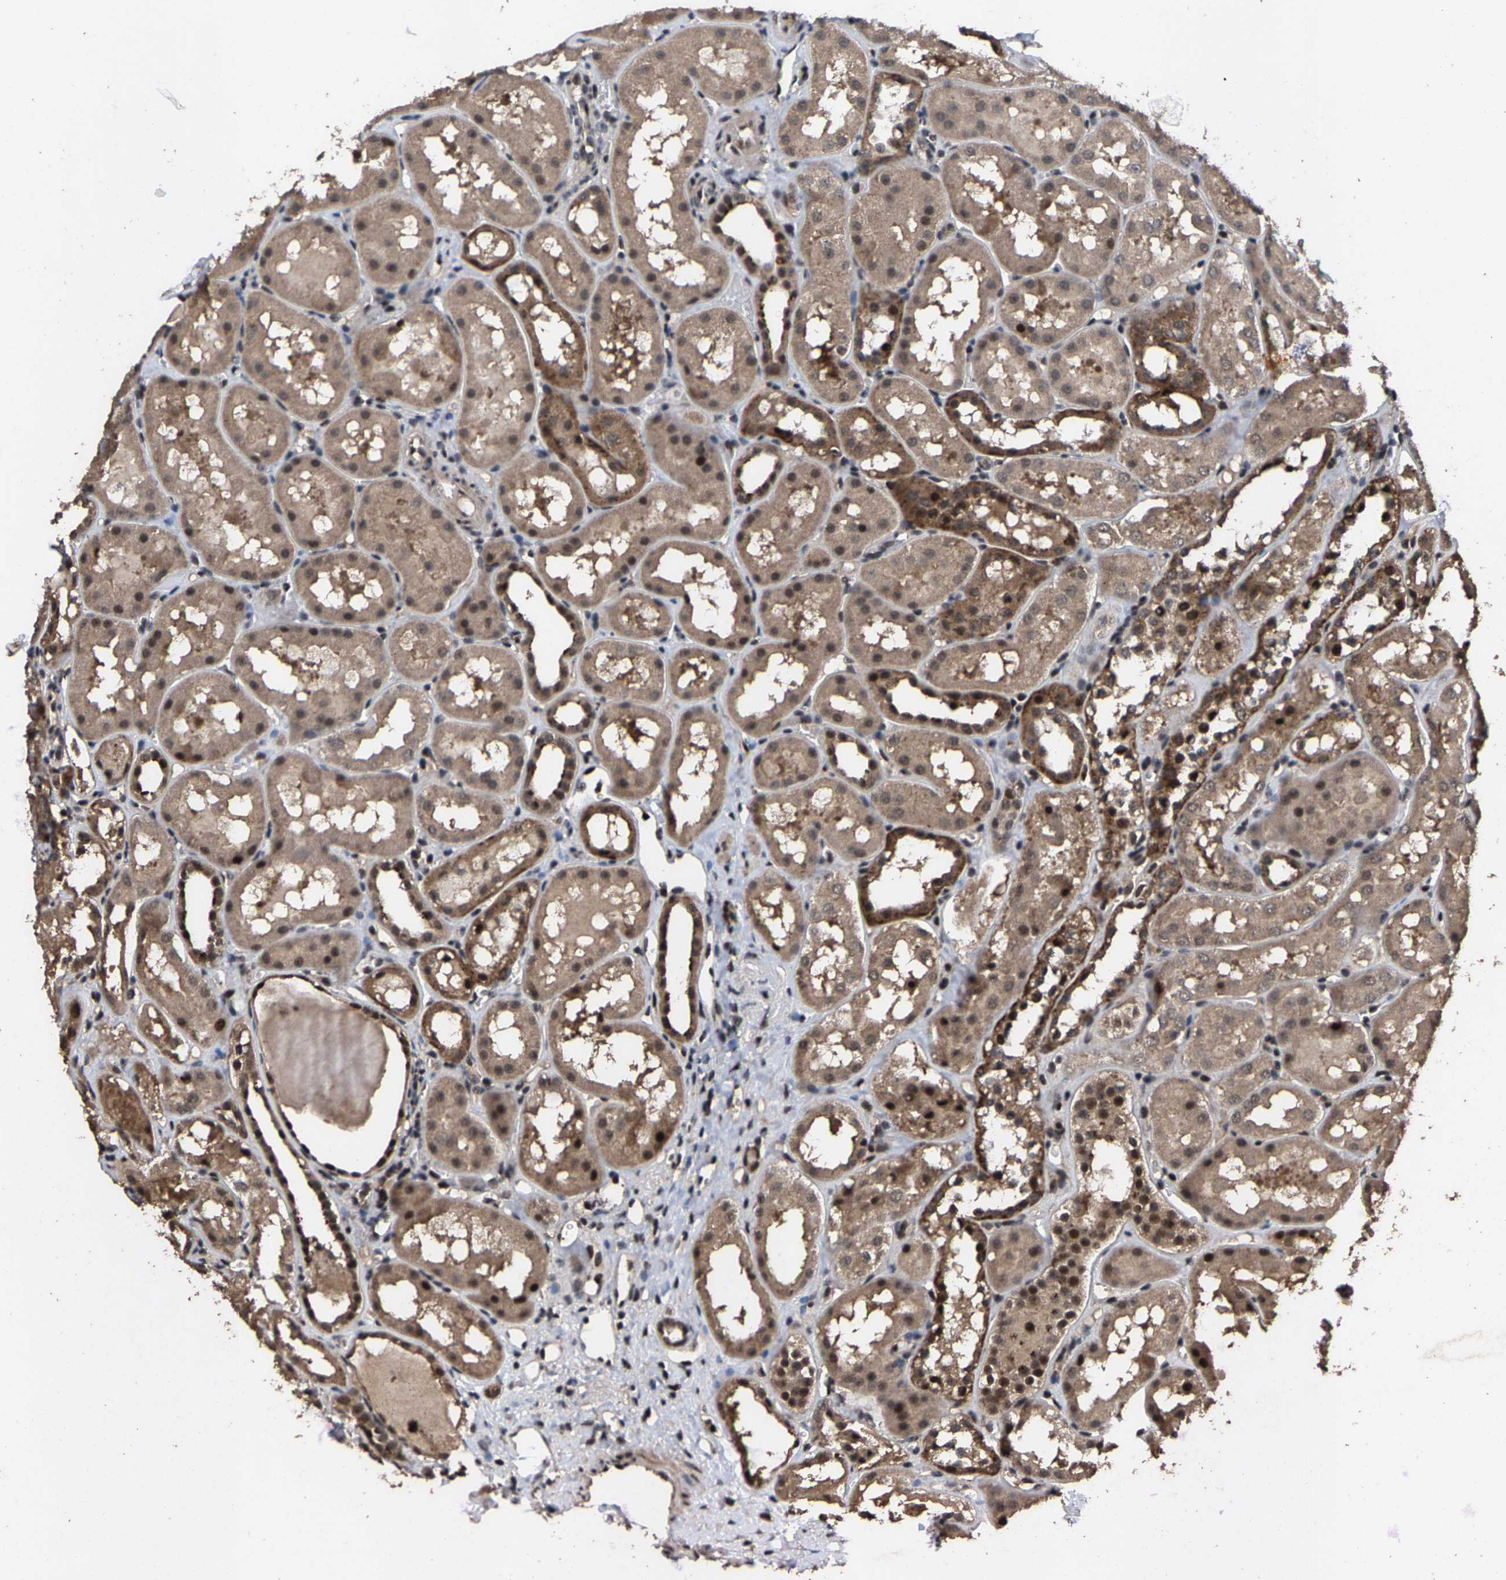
{"staining": {"intensity": "negative", "quantity": "none", "location": "none"}, "tissue": "kidney", "cell_type": "Cells in glomeruli", "image_type": "normal", "snomed": [{"axis": "morphology", "description": "Normal tissue, NOS"}, {"axis": "topography", "description": "Kidney"}, {"axis": "topography", "description": "Urinary bladder"}], "caption": "Kidney stained for a protein using immunohistochemistry shows no staining cells in glomeruli.", "gene": "HAUS6", "patient": {"sex": "male", "age": 16}}